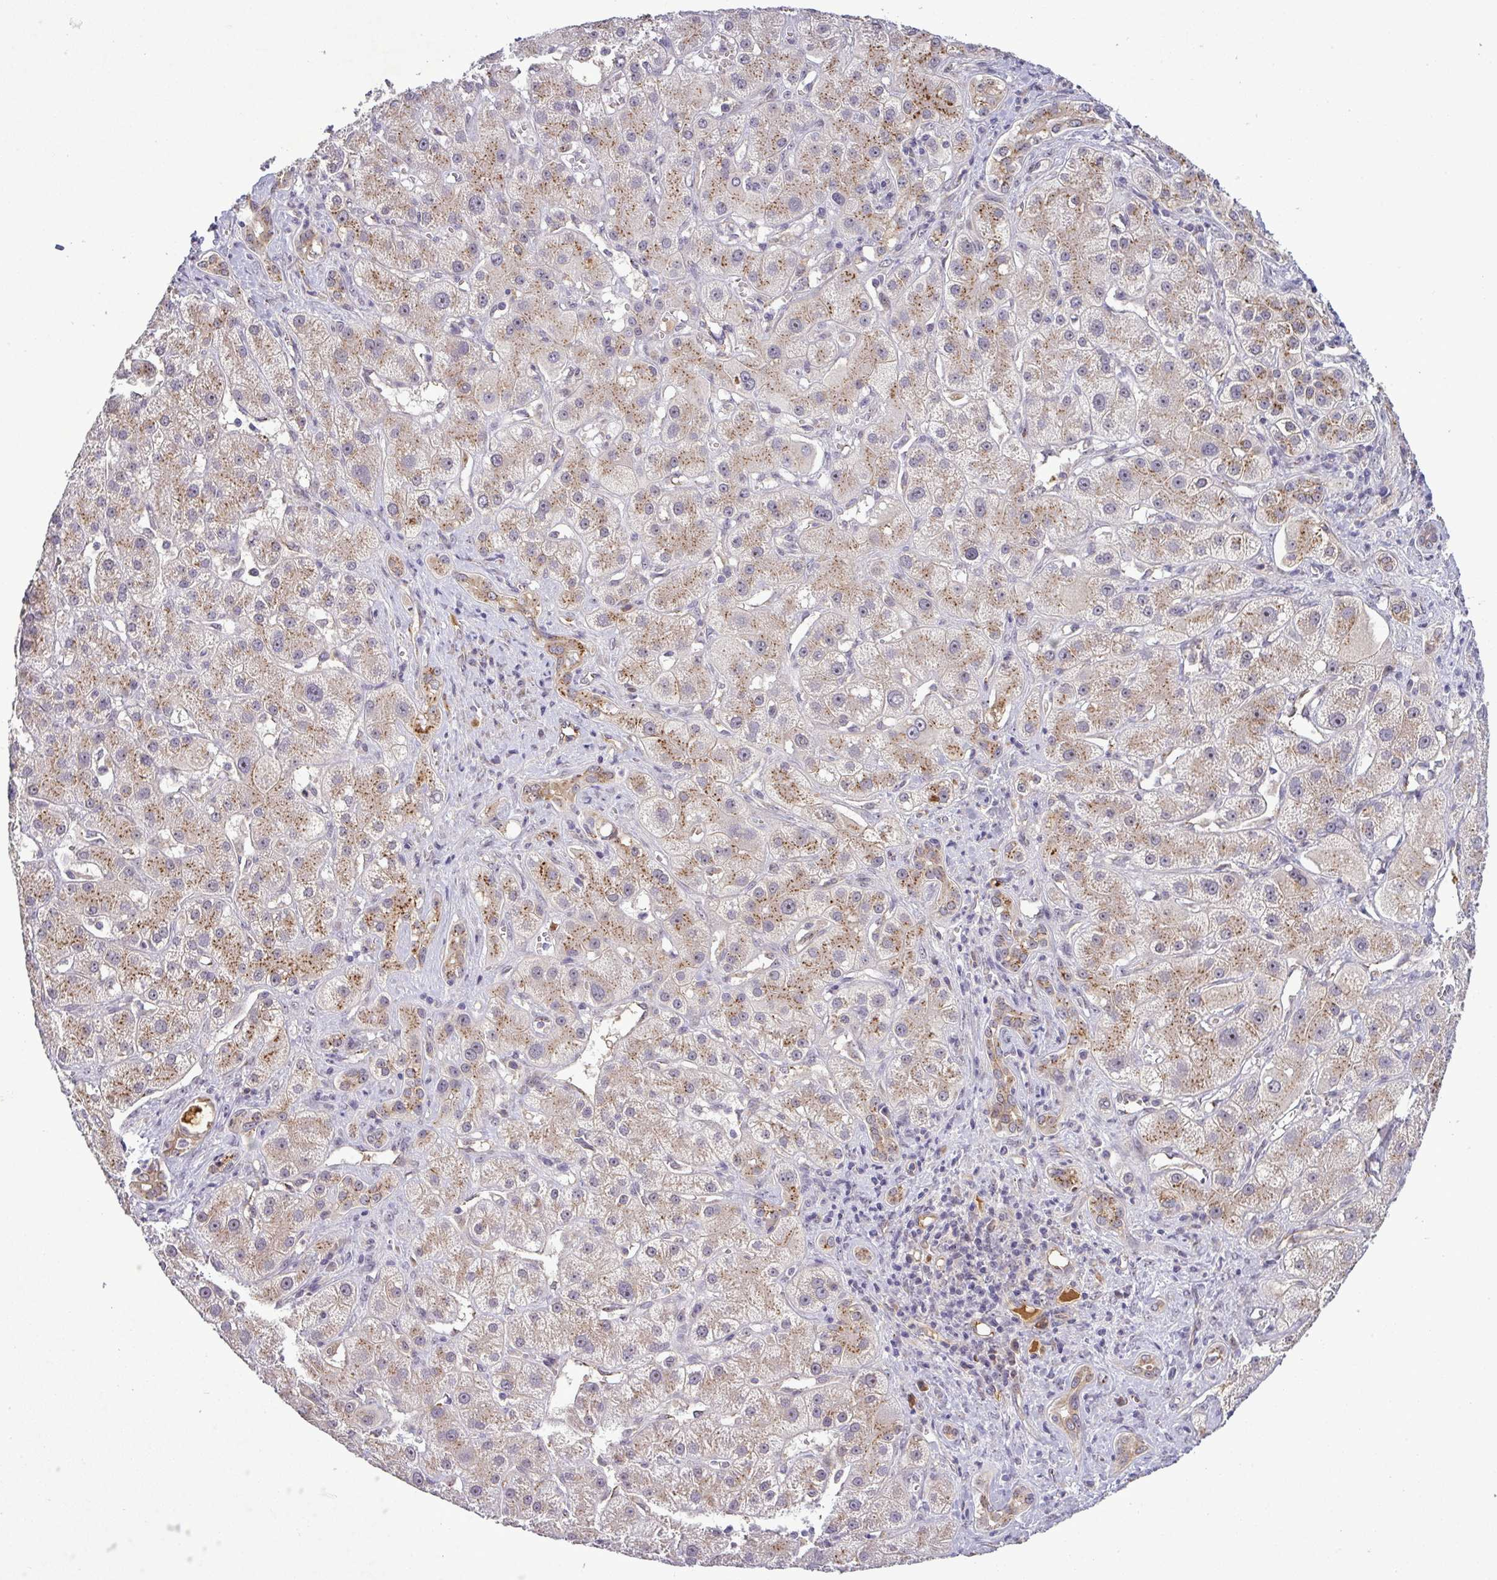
{"staining": {"intensity": "moderate", "quantity": "25%-75%", "location": "cytoplasmic/membranous"}, "tissue": "liver cancer", "cell_type": "Tumor cells", "image_type": "cancer", "snomed": [{"axis": "morphology", "description": "Cholangiocarcinoma"}, {"axis": "topography", "description": "Liver"}], "caption": "Immunohistochemical staining of liver cancer (cholangiocarcinoma) displays moderate cytoplasmic/membranous protein expression in approximately 25%-75% of tumor cells. The protein of interest is shown in brown color, while the nuclei are stained blue.", "gene": "PCDH1", "patient": {"sex": "male", "age": 67}}